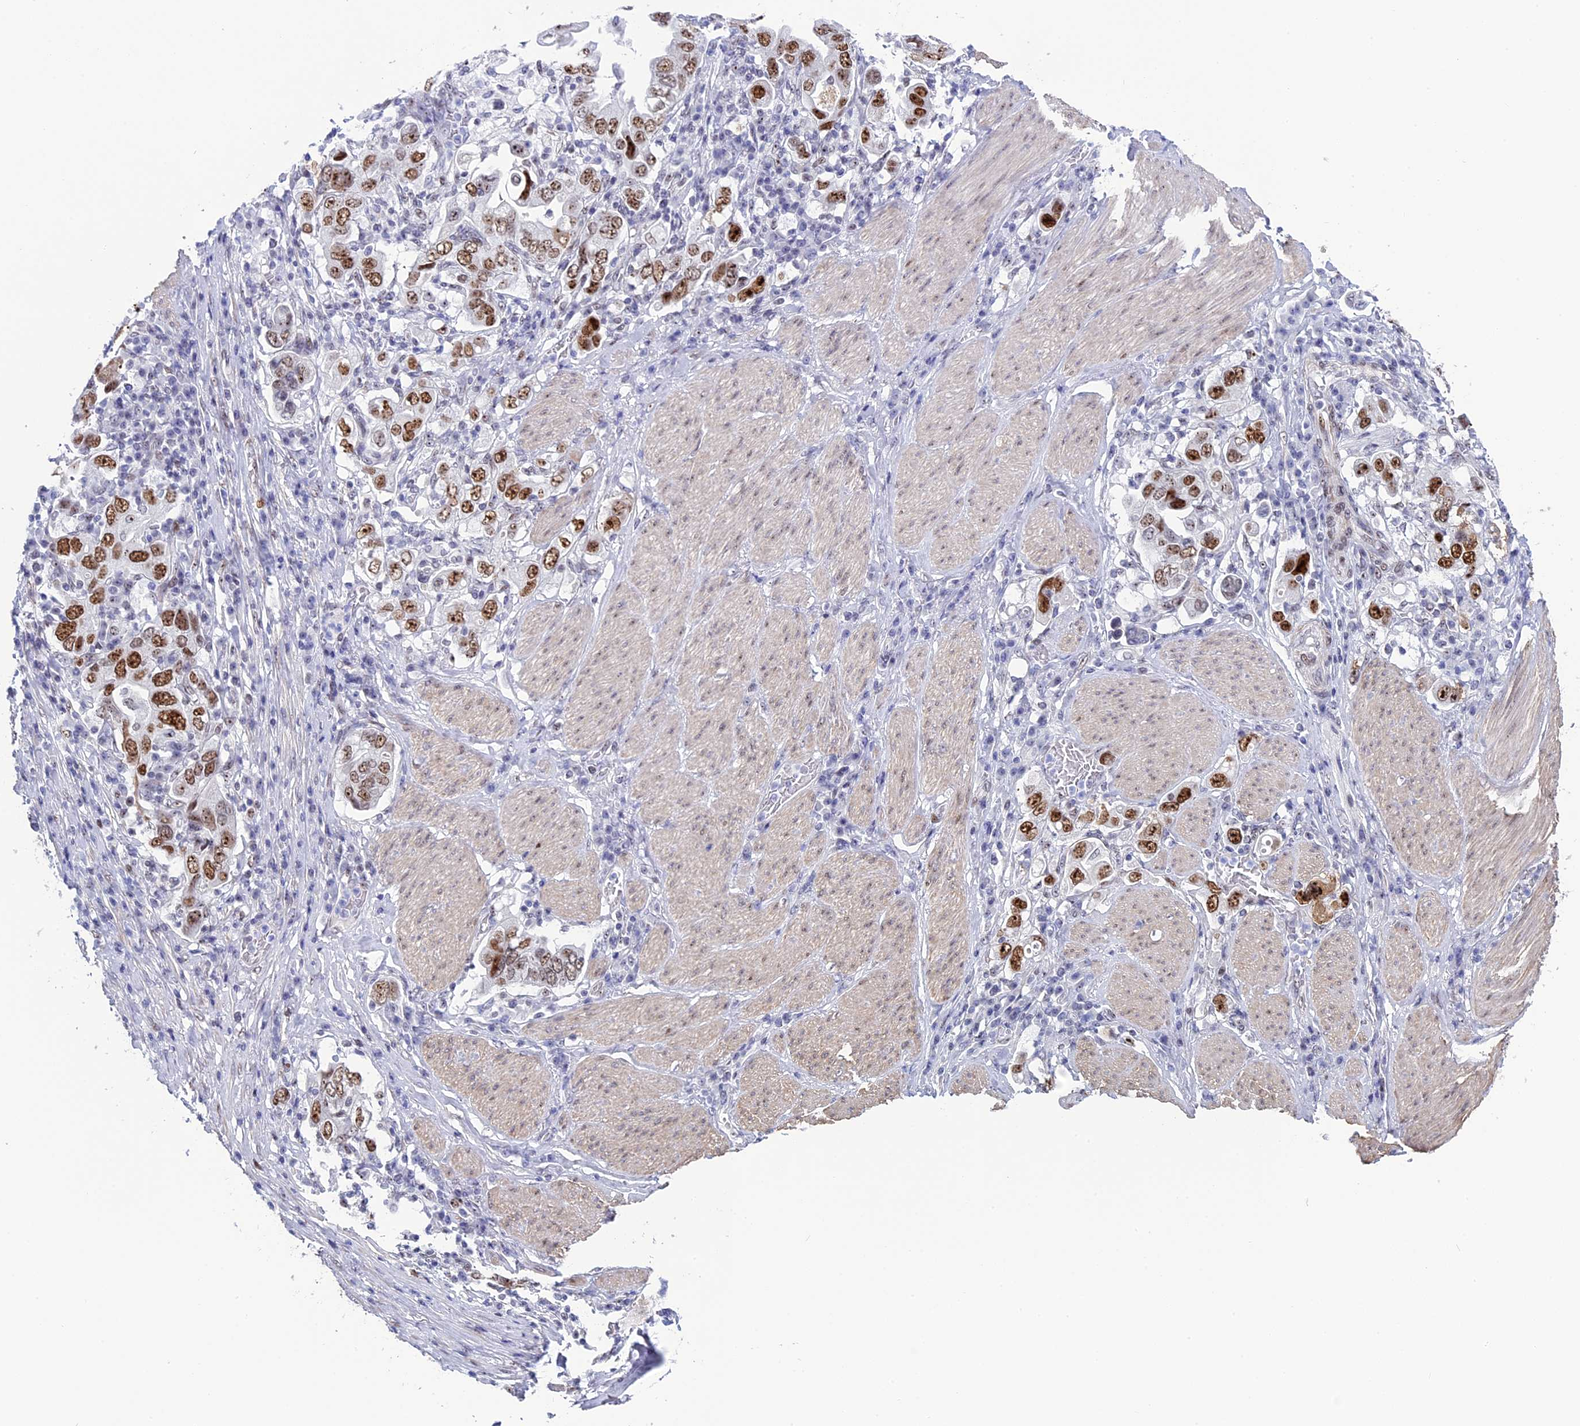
{"staining": {"intensity": "strong", "quantity": ">75%", "location": "nuclear"}, "tissue": "stomach cancer", "cell_type": "Tumor cells", "image_type": "cancer", "snomed": [{"axis": "morphology", "description": "Adenocarcinoma, NOS"}, {"axis": "topography", "description": "Stomach, upper"}], "caption": "Protein positivity by immunohistochemistry (IHC) exhibits strong nuclear staining in about >75% of tumor cells in stomach cancer. The staining was performed using DAB (3,3'-diaminobenzidine), with brown indicating positive protein expression. Nuclei are stained blue with hematoxylin.", "gene": "CCDC86", "patient": {"sex": "male", "age": 62}}